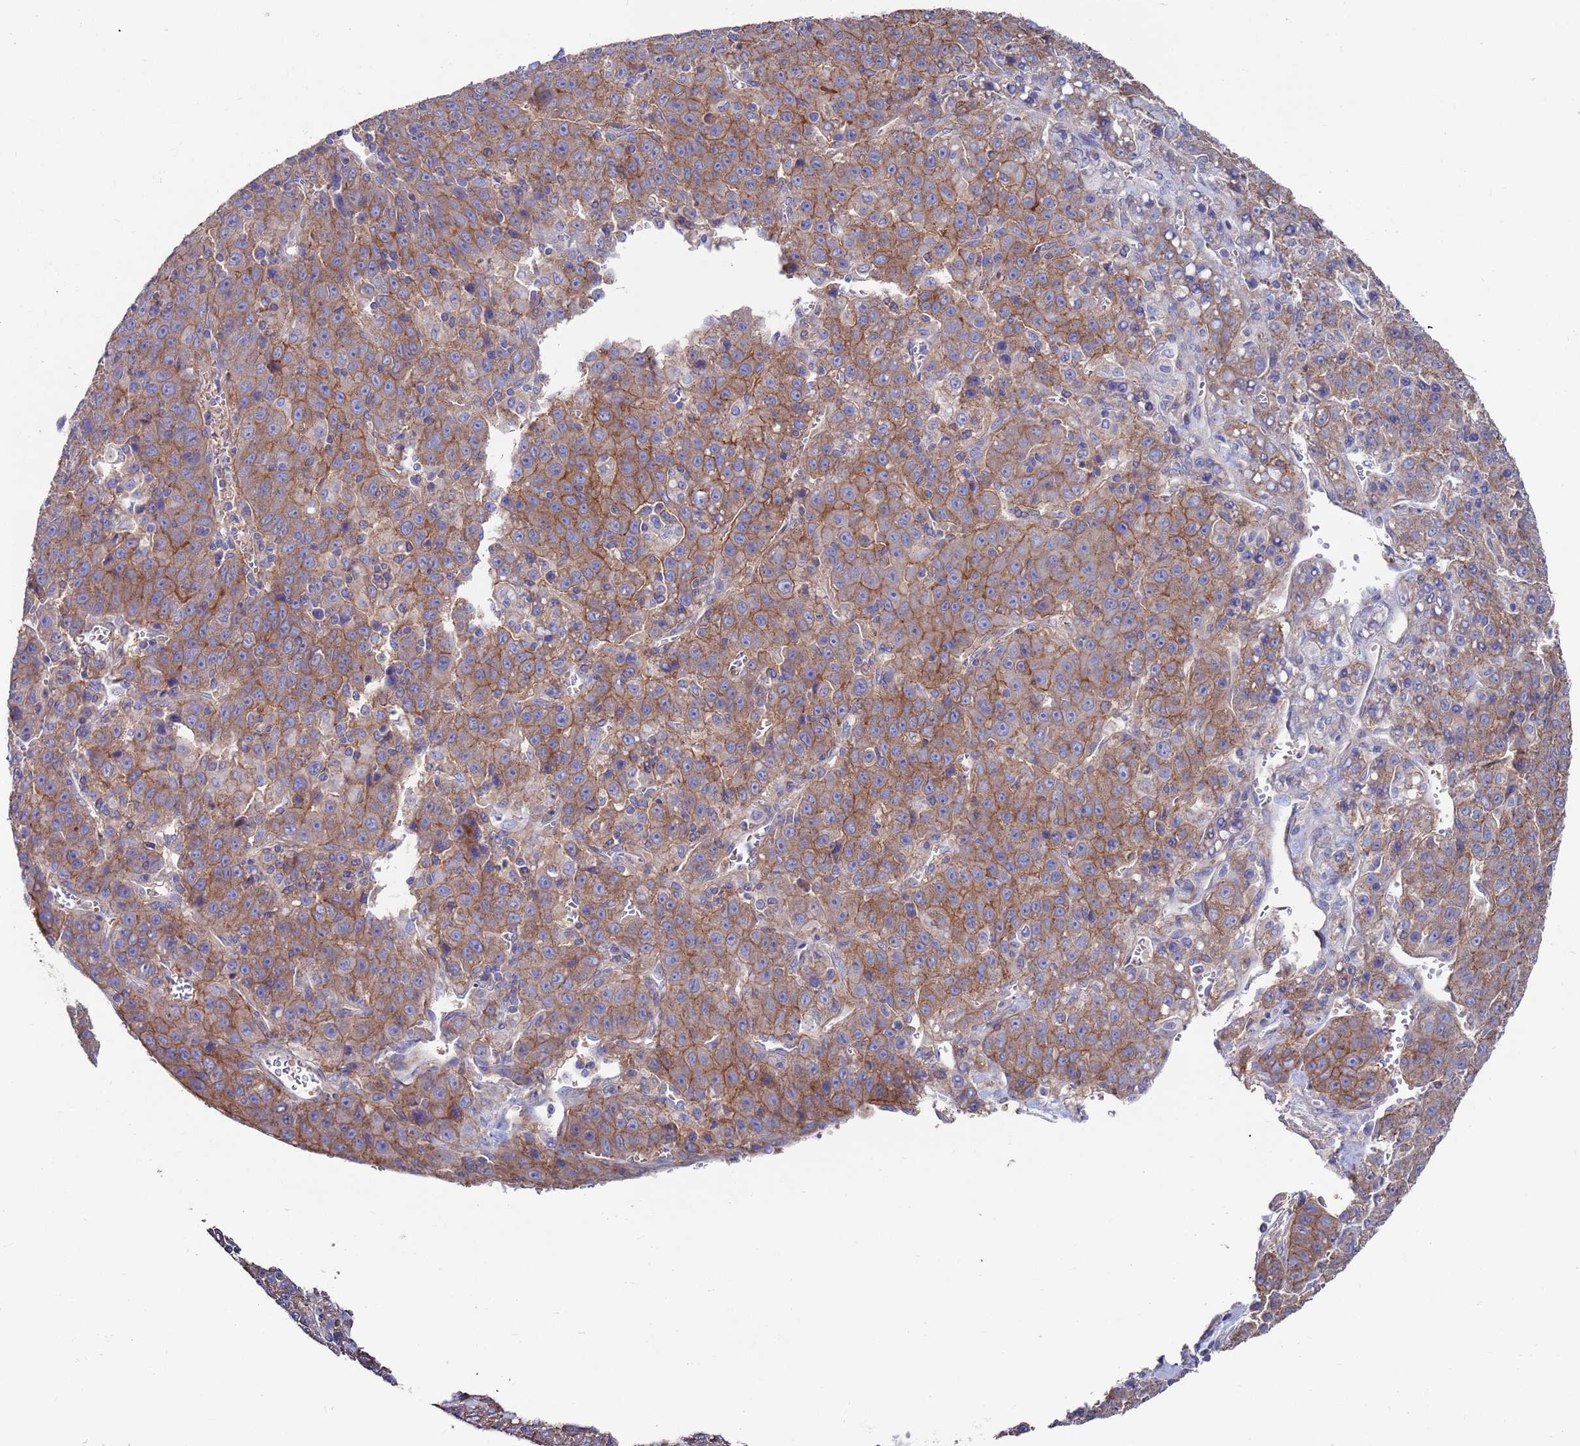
{"staining": {"intensity": "moderate", "quantity": ">75%", "location": "cytoplasmic/membranous"}, "tissue": "liver cancer", "cell_type": "Tumor cells", "image_type": "cancer", "snomed": [{"axis": "morphology", "description": "Carcinoma, Hepatocellular, NOS"}, {"axis": "topography", "description": "Liver"}], "caption": "Immunohistochemical staining of human liver cancer (hepatocellular carcinoma) reveals medium levels of moderate cytoplasmic/membranous expression in about >75% of tumor cells.", "gene": "KRTCAP3", "patient": {"sex": "female", "age": 53}}